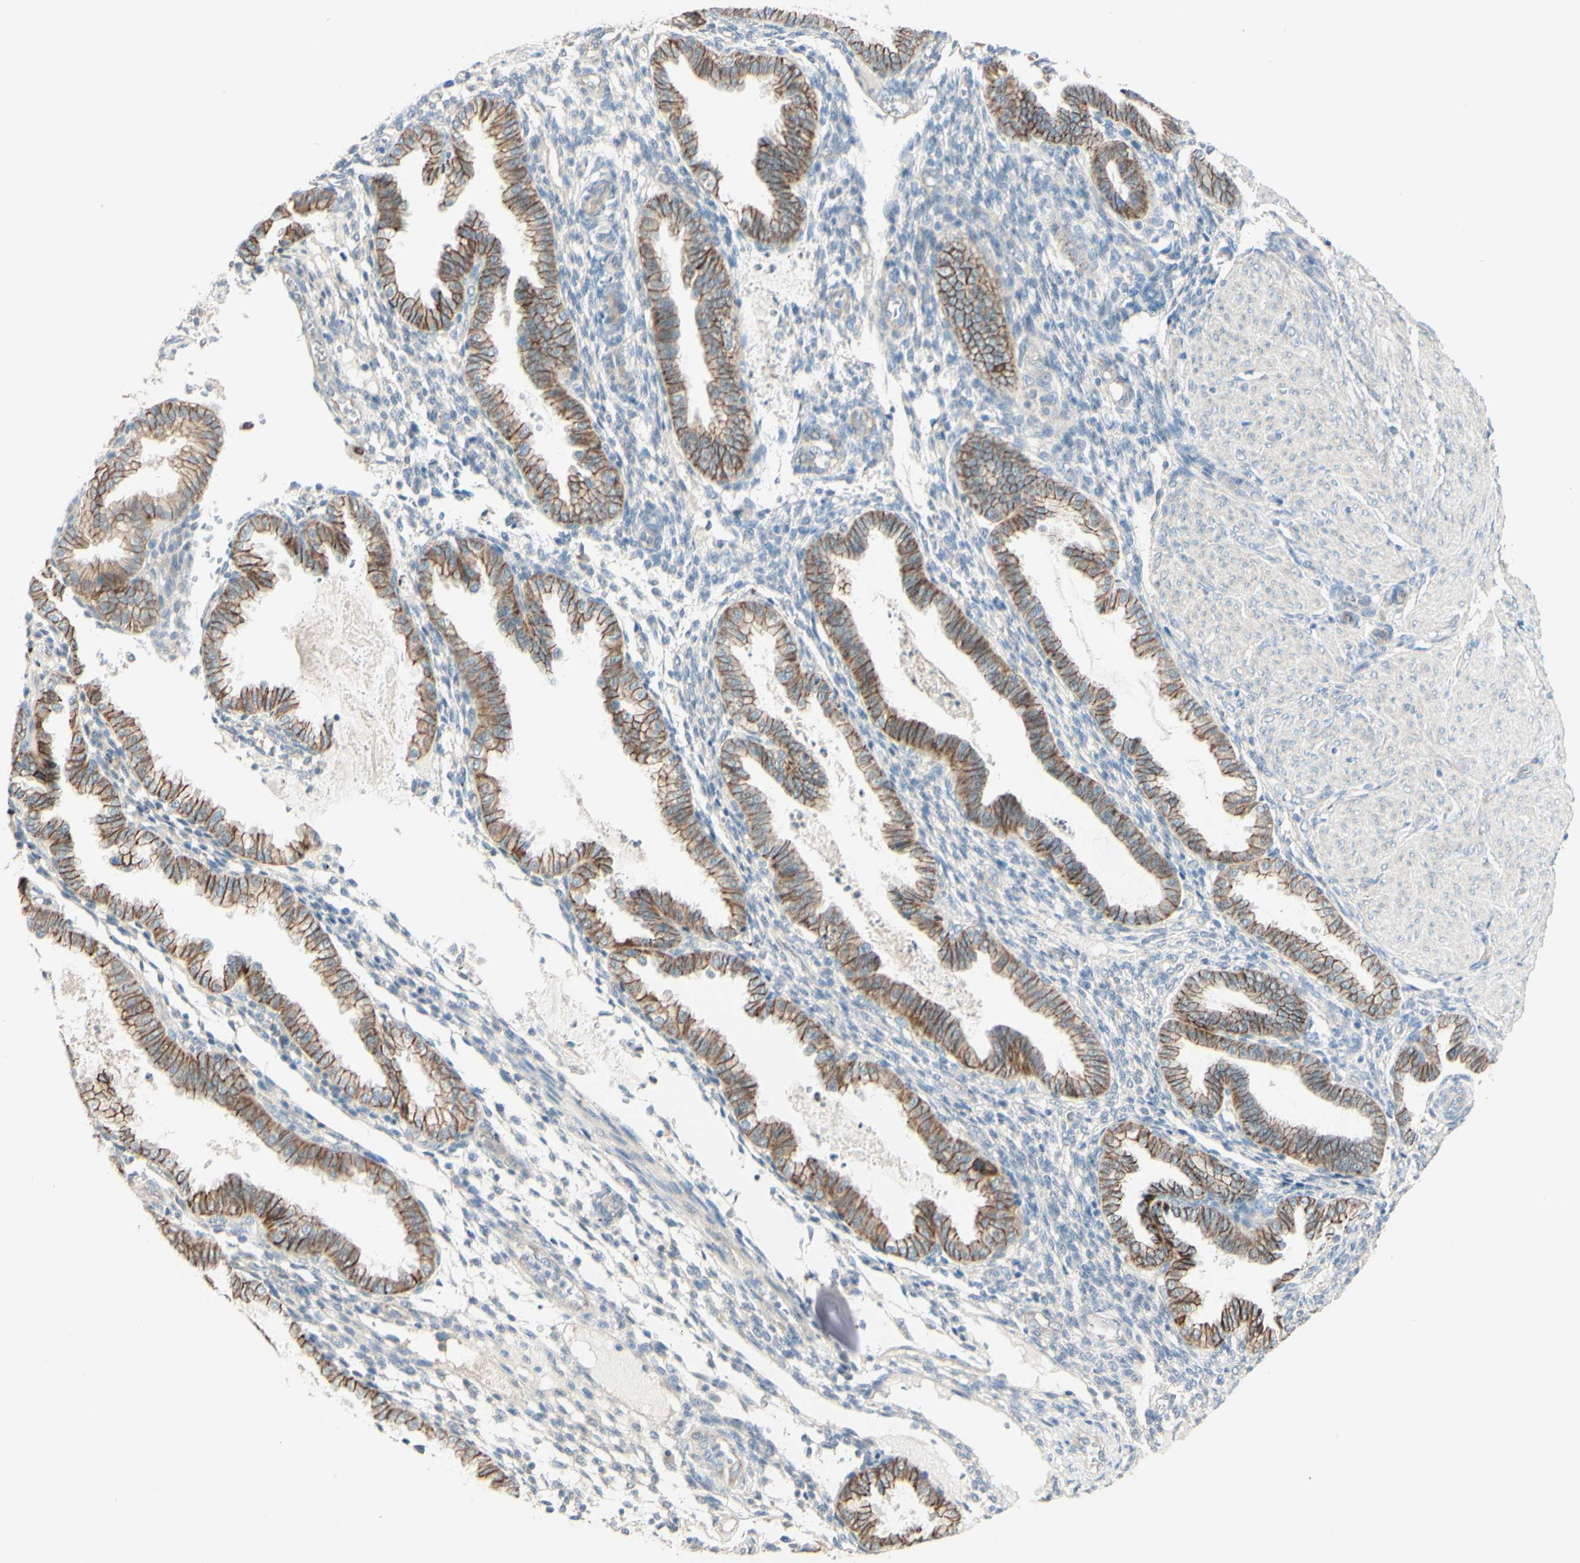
{"staining": {"intensity": "negative", "quantity": "none", "location": "none"}, "tissue": "endometrium", "cell_type": "Cells in endometrial stroma", "image_type": "normal", "snomed": [{"axis": "morphology", "description": "Normal tissue, NOS"}, {"axis": "topography", "description": "Endometrium"}], "caption": "The micrograph displays no staining of cells in endometrial stroma in unremarkable endometrium.", "gene": "RNF149", "patient": {"sex": "female", "age": 33}}